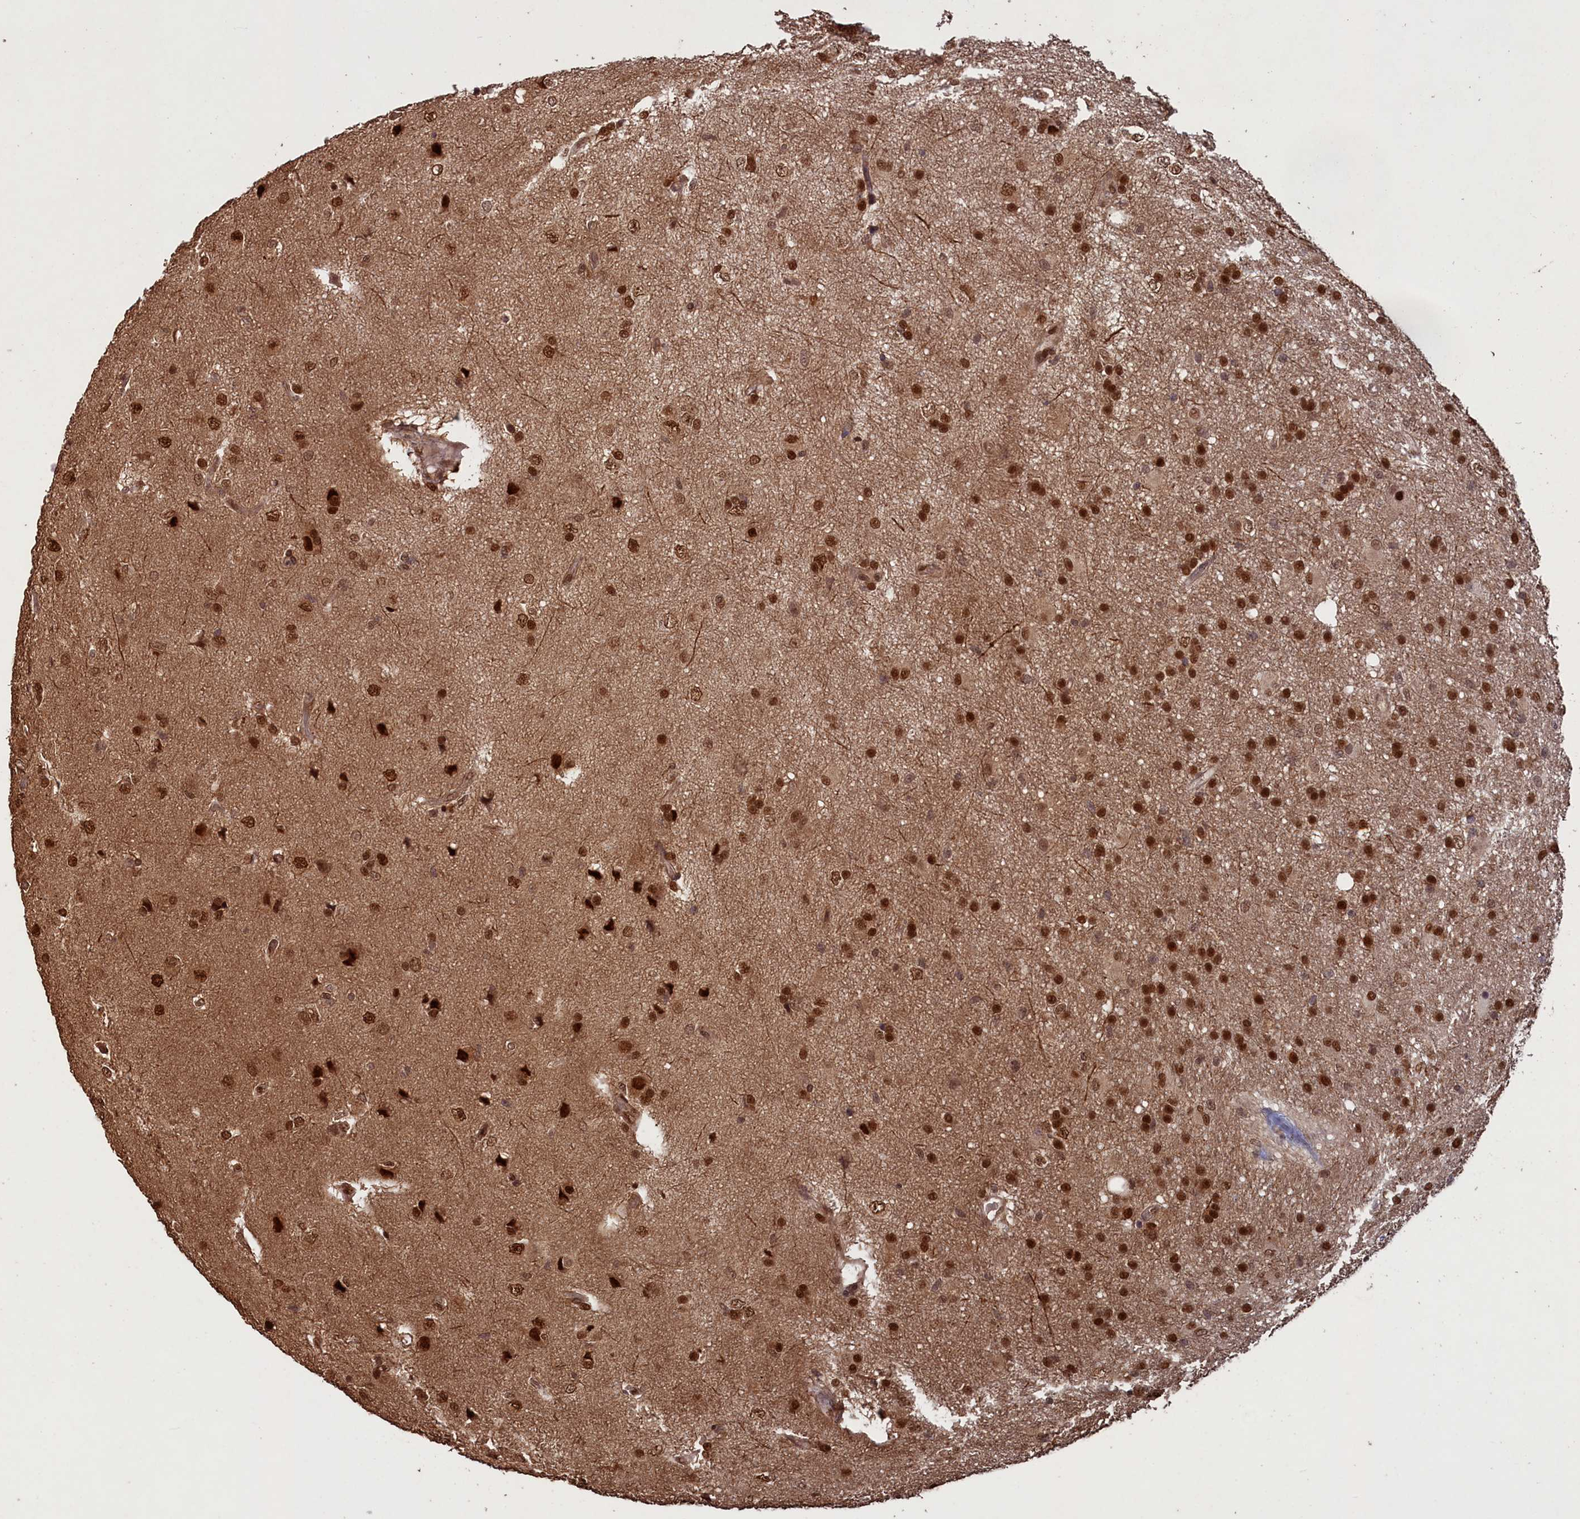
{"staining": {"intensity": "strong", "quantity": ">75%", "location": "nuclear"}, "tissue": "glioma", "cell_type": "Tumor cells", "image_type": "cancer", "snomed": [{"axis": "morphology", "description": "Glioma, malignant, High grade"}, {"axis": "topography", "description": "Brain"}], "caption": "Protein positivity by immunohistochemistry (IHC) demonstrates strong nuclear expression in about >75% of tumor cells in malignant glioma (high-grade). (brown staining indicates protein expression, while blue staining denotes nuclei).", "gene": "NAE1", "patient": {"sex": "male", "age": 77}}